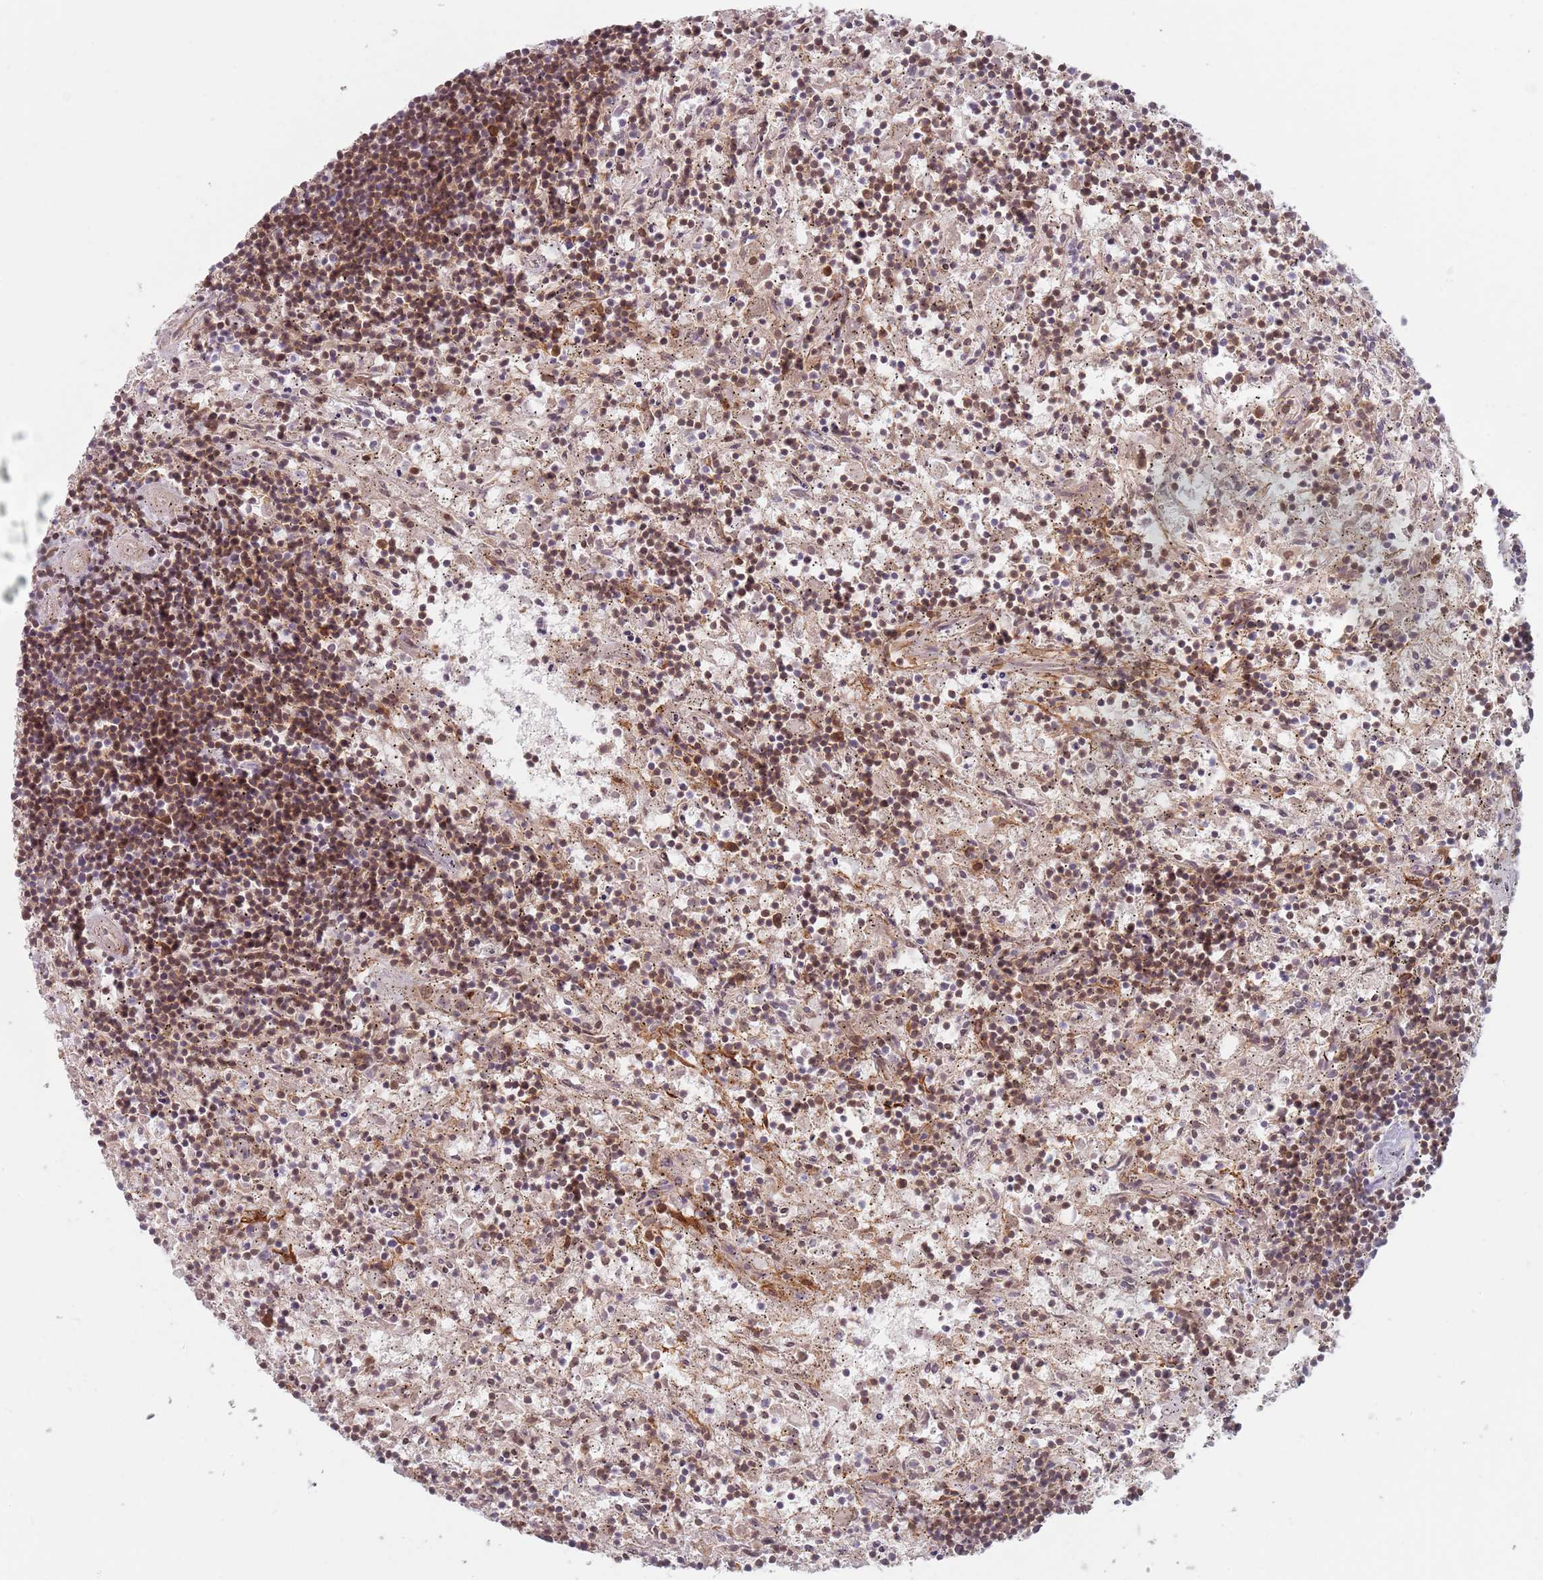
{"staining": {"intensity": "moderate", "quantity": "25%-75%", "location": "nuclear"}, "tissue": "lymphoma", "cell_type": "Tumor cells", "image_type": "cancer", "snomed": [{"axis": "morphology", "description": "Malignant lymphoma, non-Hodgkin's type, Low grade"}, {"axis": "topography", "description": "Spleen"}], "caption": "Lymphoma was stained to show a protein in brown. There is medium levels of moderate nuclear positivity in approximately 25%-75% of tumor cells. (brown staining indicates protein expression, while blue staining denotes nuclei).", "gene": "NUP50", "patient": {"sex": "male", "age": 76}}